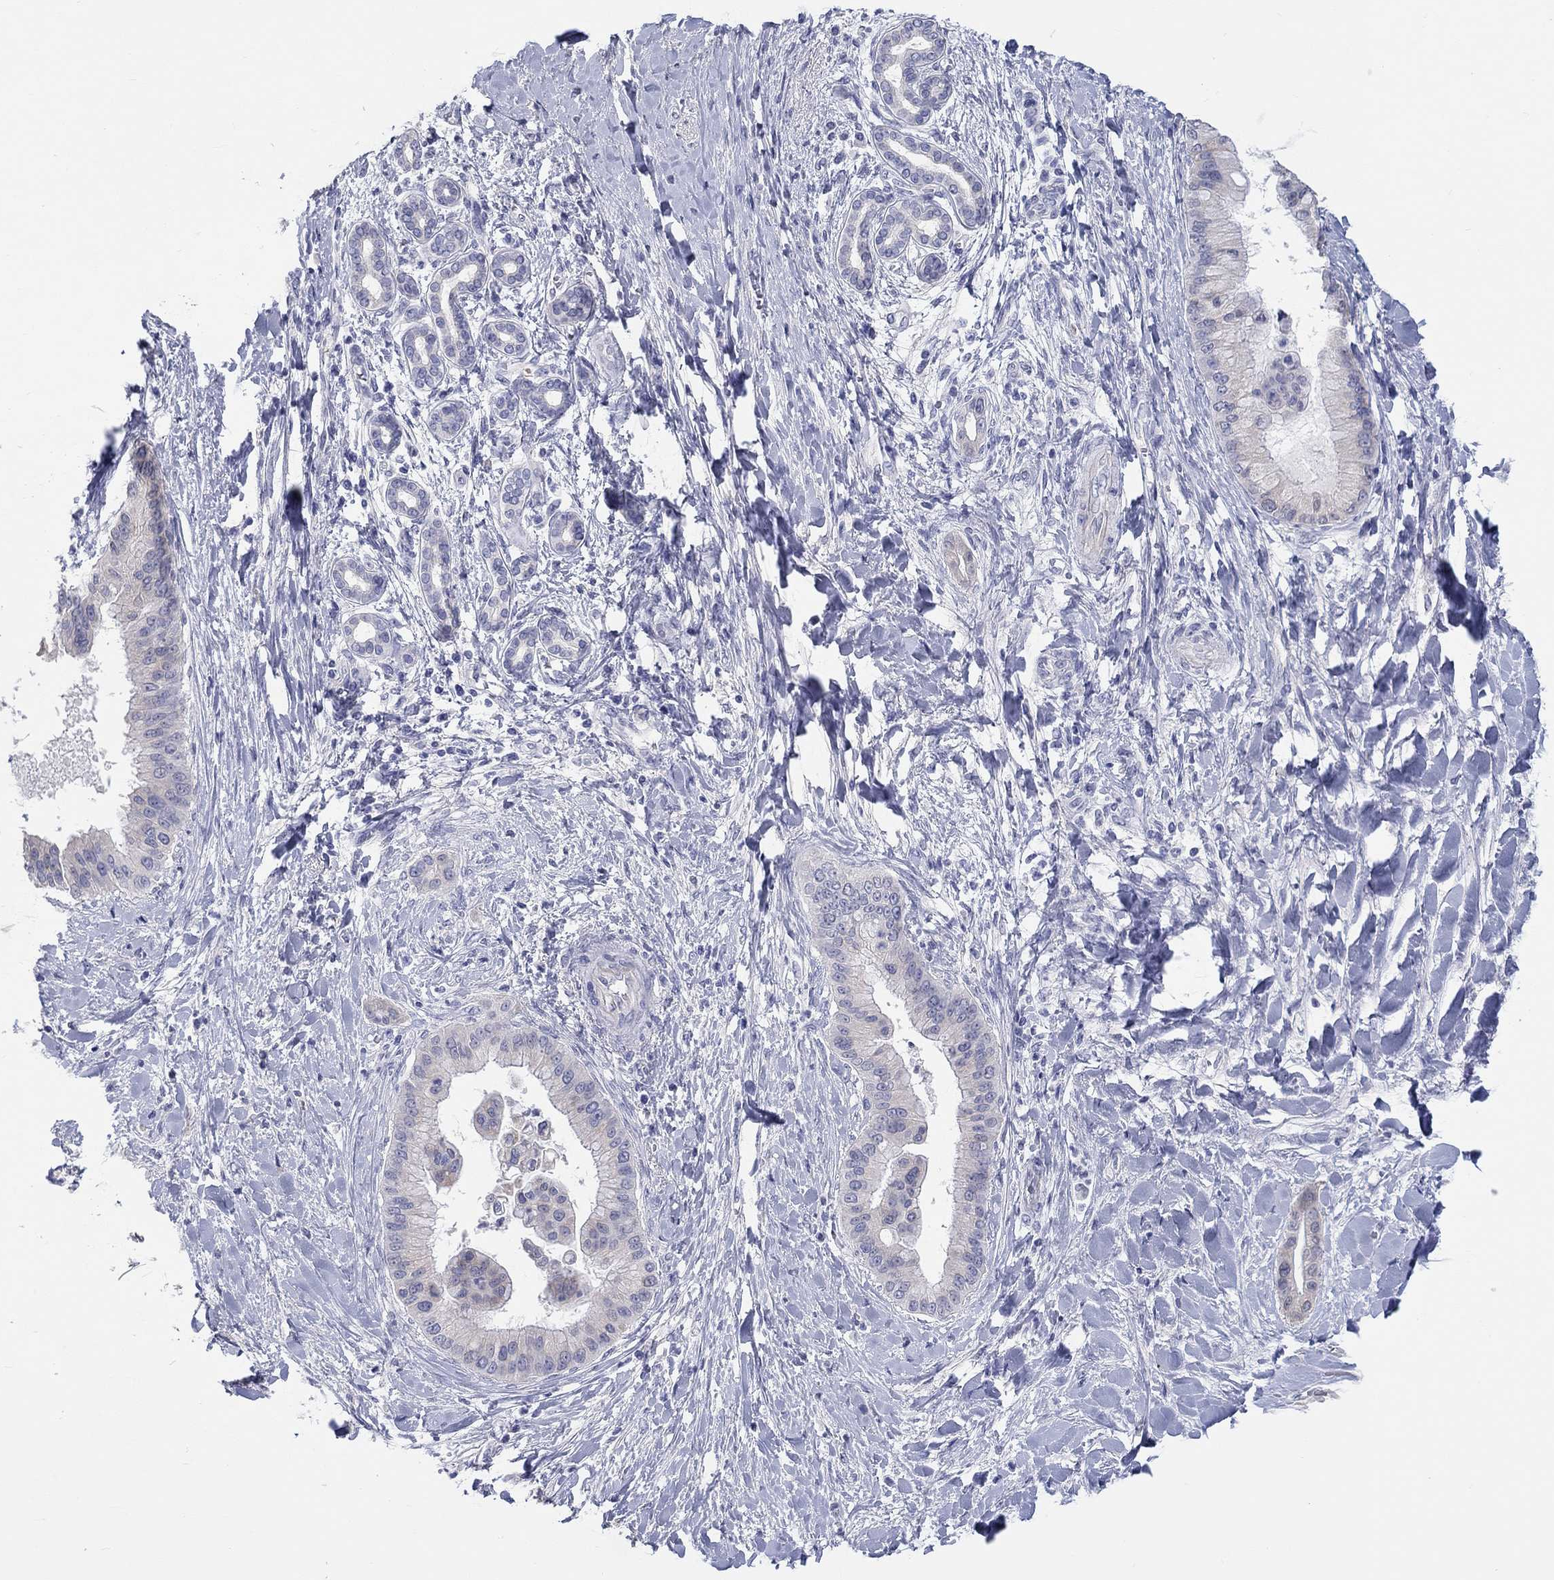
{"staining": {"intensity": "negative", "quantity": "none", "location": "none"}, "tissue": "liver cancer", "cell_type": "Tumor cells", "image_type": "cancer", "snomed": [{"axis": "morphology", "description": "Cholangiocarcinoma"}, {"axis": "topography", "description": "Liver"}], "caption": "Liver cancer was stained to show a protein in brown. There is no significant positivity in tumor cells.", "gene": "LRRC4C", "patient": {"sex": "female", "age": 54}}